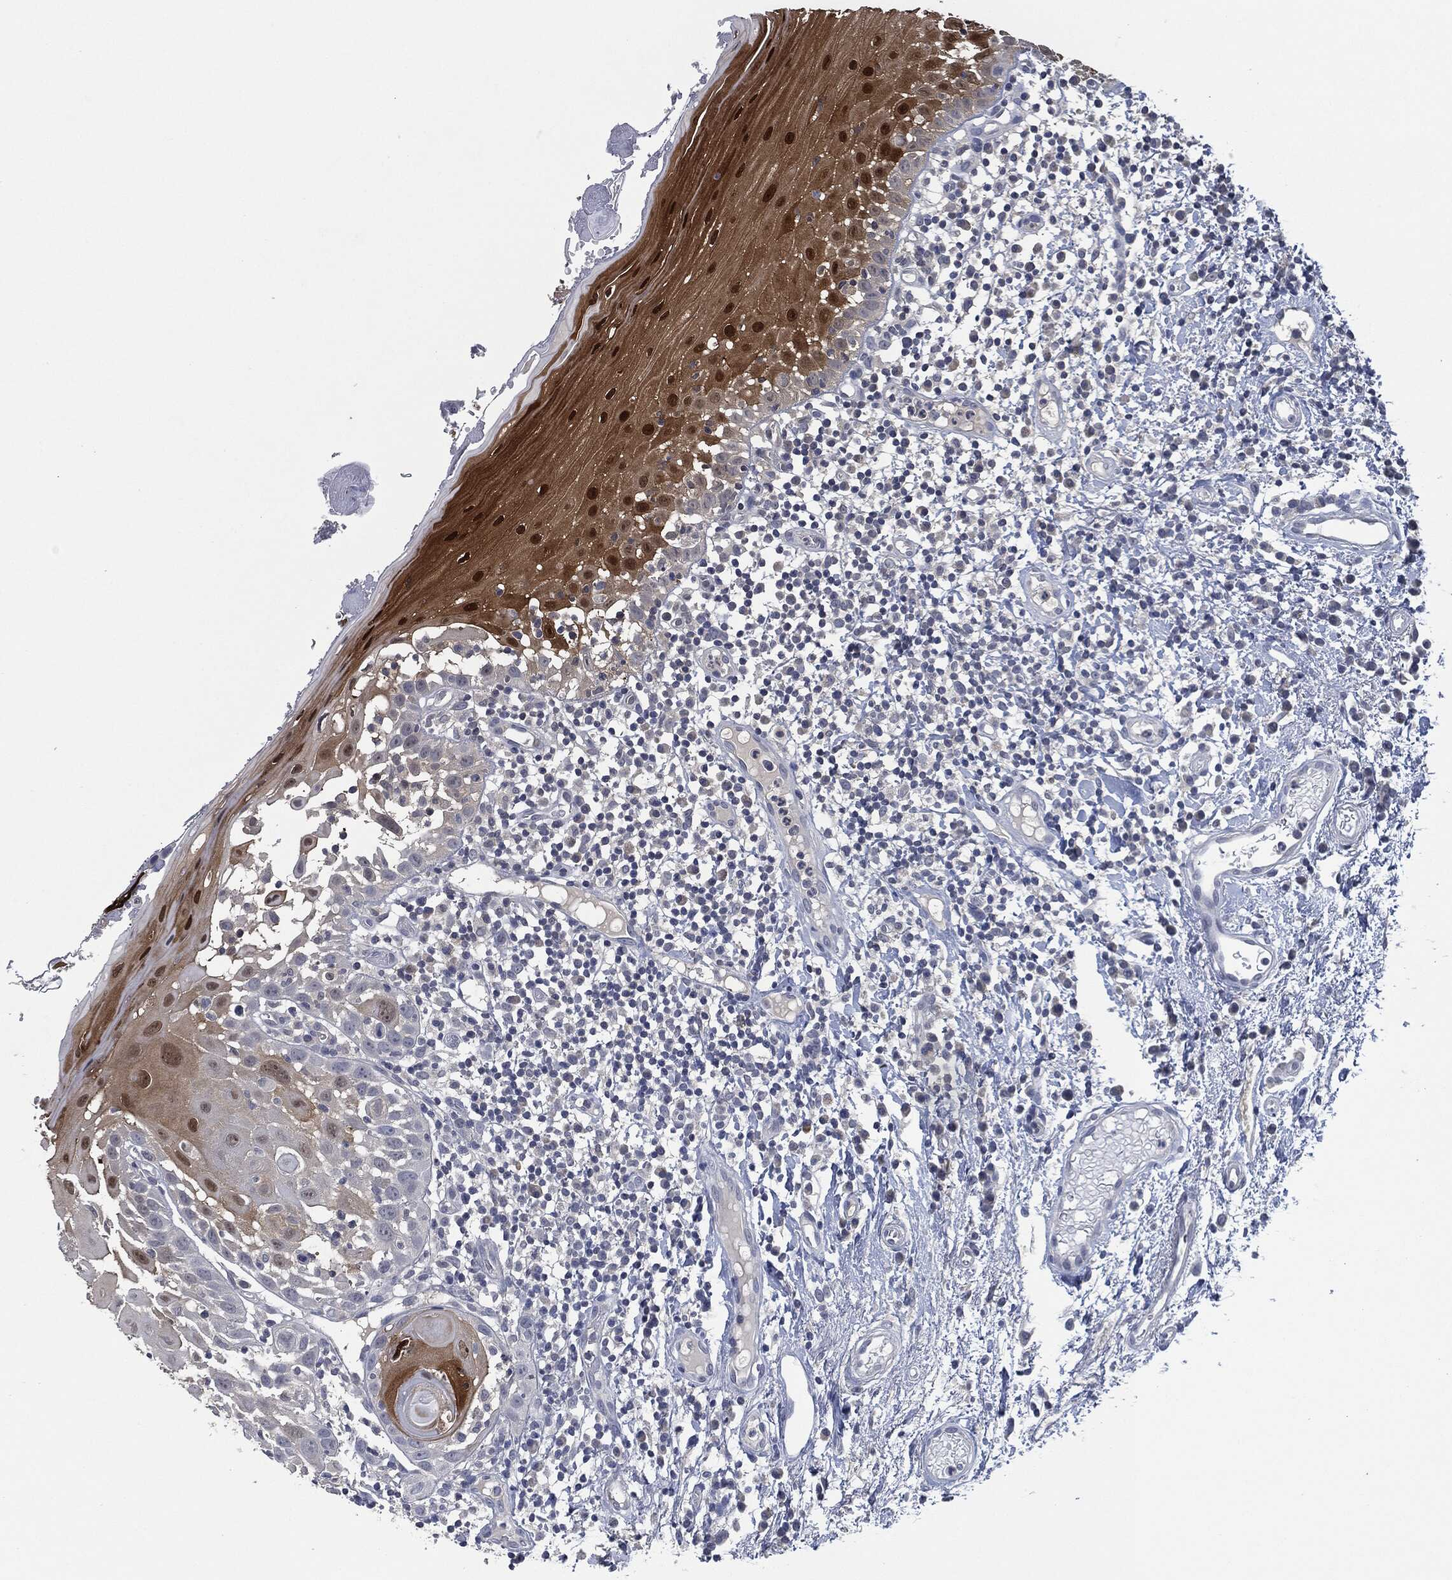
{"staining": {"intensity": "strong", "quantity": ">75%", "location": "cytoplasmic/membranous,nuclear"}, "tissue": "oral mucosa", "cell_type": "Squamous epithelial cells", "image_type": "normal", "snomed": [{"axis": "morphology", "description": "Normal tissue, NOS"}, {"axis": "morphology", "description": "Squamous cell carcinoma, NOS"}, {"axis": "topography", "description": "Oral tissue"}, {"axis": "topography", "description": "Tounge, NOS"}, {"axis": "topography", "description": "Head-Neck"}], "caption": "This micrograph demonstrates immunohistochemistry (IHC) staining of normal human oral mucosa, with high strong cytoplasmic/membranous,nuclear positivity in about >75% of squamous epithelial cells.", "gene": "IL1RN", "patient": {"sex": "female", "age": 80}}